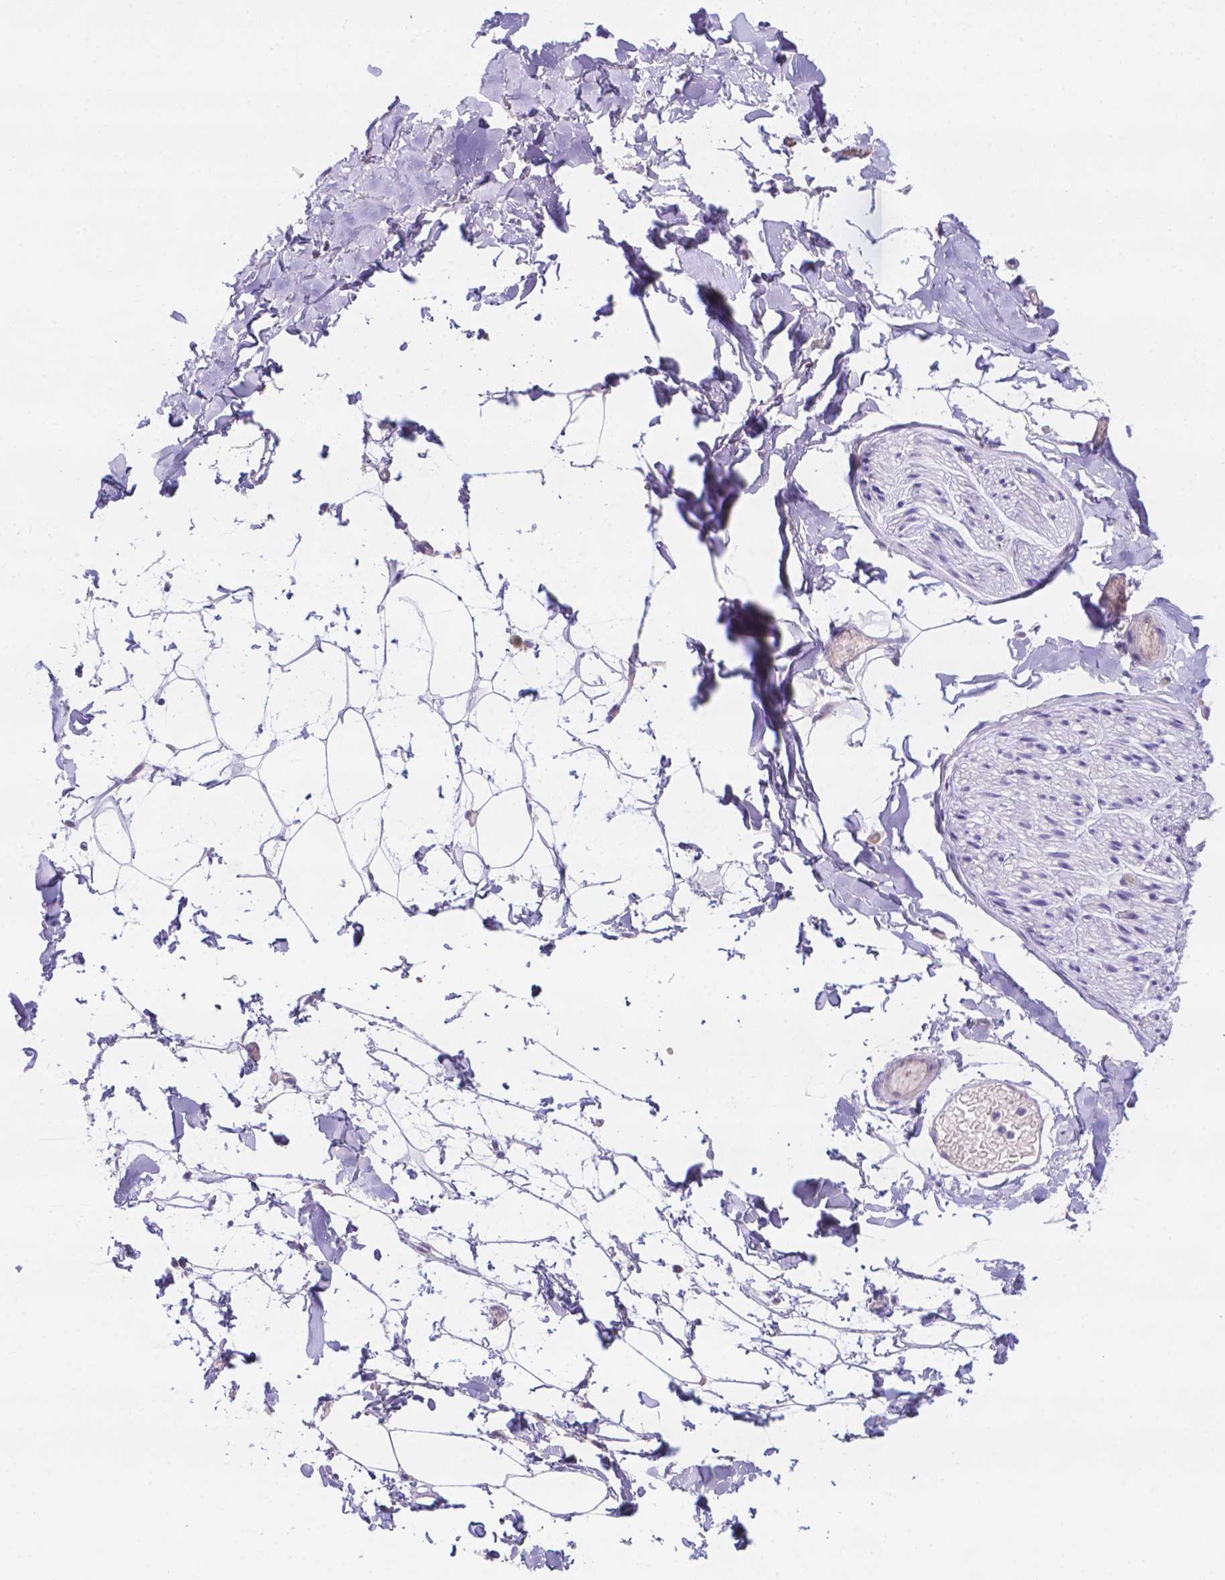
{"staining": {"intensity": "negative", "quantity": "none", "location": "none"}, "tissue": "adipose tissue", "cell_type": "Adipocytes", "image_type": "normal", "snomed": [{"axis": "morphology", "description": "Normal tissue, NOS"}, {"axis": "topography", "description": "Gallbladder"}, {"axis": "topography", "description": "Peripheral nerve tissue"}], "caption": "The photomicrograph reveals no significant expression in adipocytes of adipose tissue. Nuclei are stained in blue.", "gene": "CD96", "patient": {"sex": "female", "age": 45}}